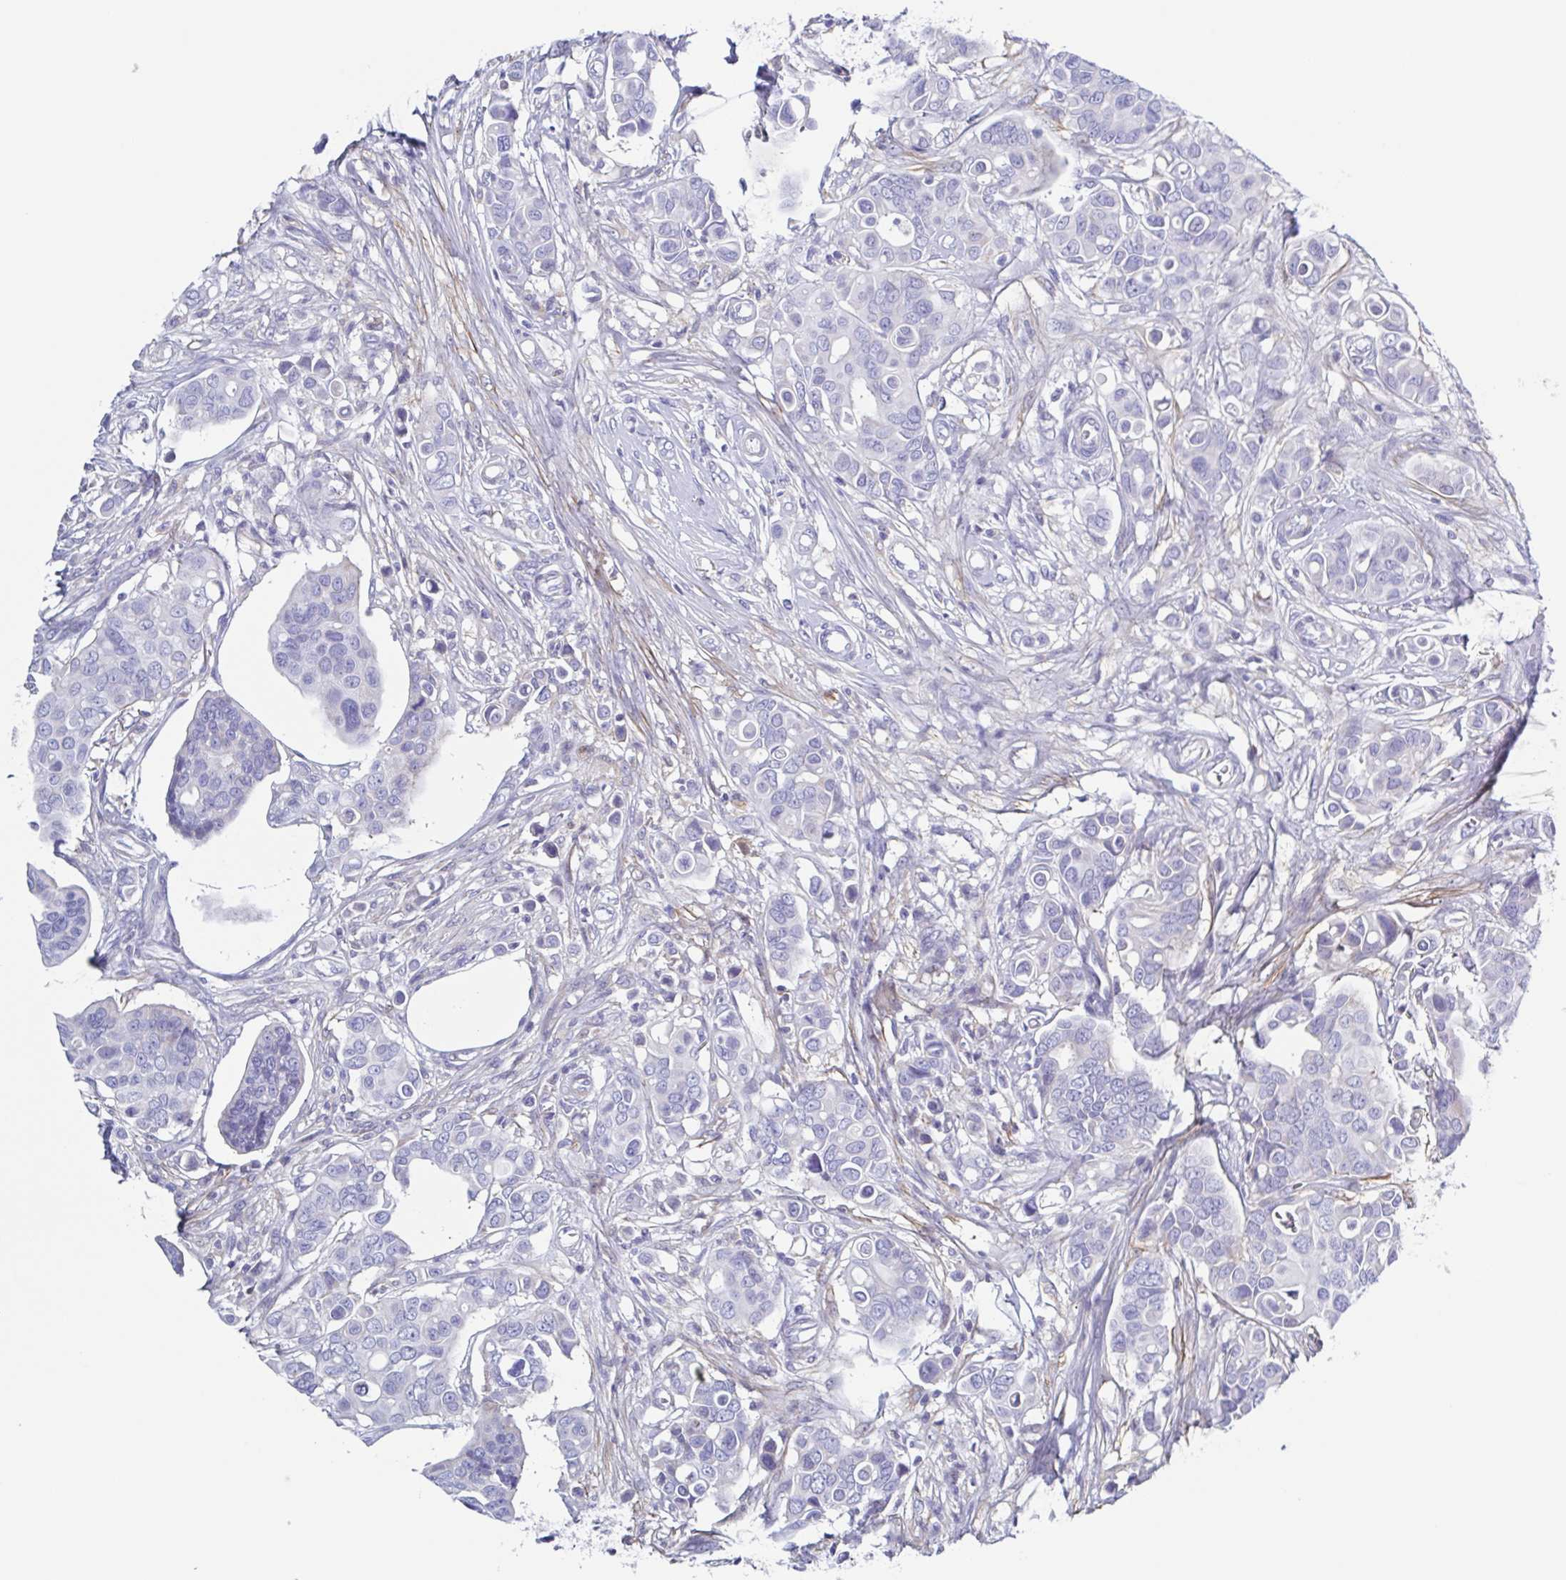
{"staining": {"intensity": "negative", "quantity": "none", "location": "none"}, "tissue": "breast cancer", "cell_type": "Tumor cells", "image_type": "cancer", "snomed": [{"axis": "morphology", "description": "Normal tissue, NOS"}, {"axis": "morphology", "description": "Duct carcinoma"}, {"axis": "topography", "description": "Skin"}, {"axis": "topography", "description": "Breast"}], "caption": "Immunohistochemistry (IHC) micrograph of human intraductal carcinoma (breast) stained for a protein (brown), which shows no staining in tumor cells.", "gene": "PBOV1", "patient": {"sex": "female", "age": 54}}